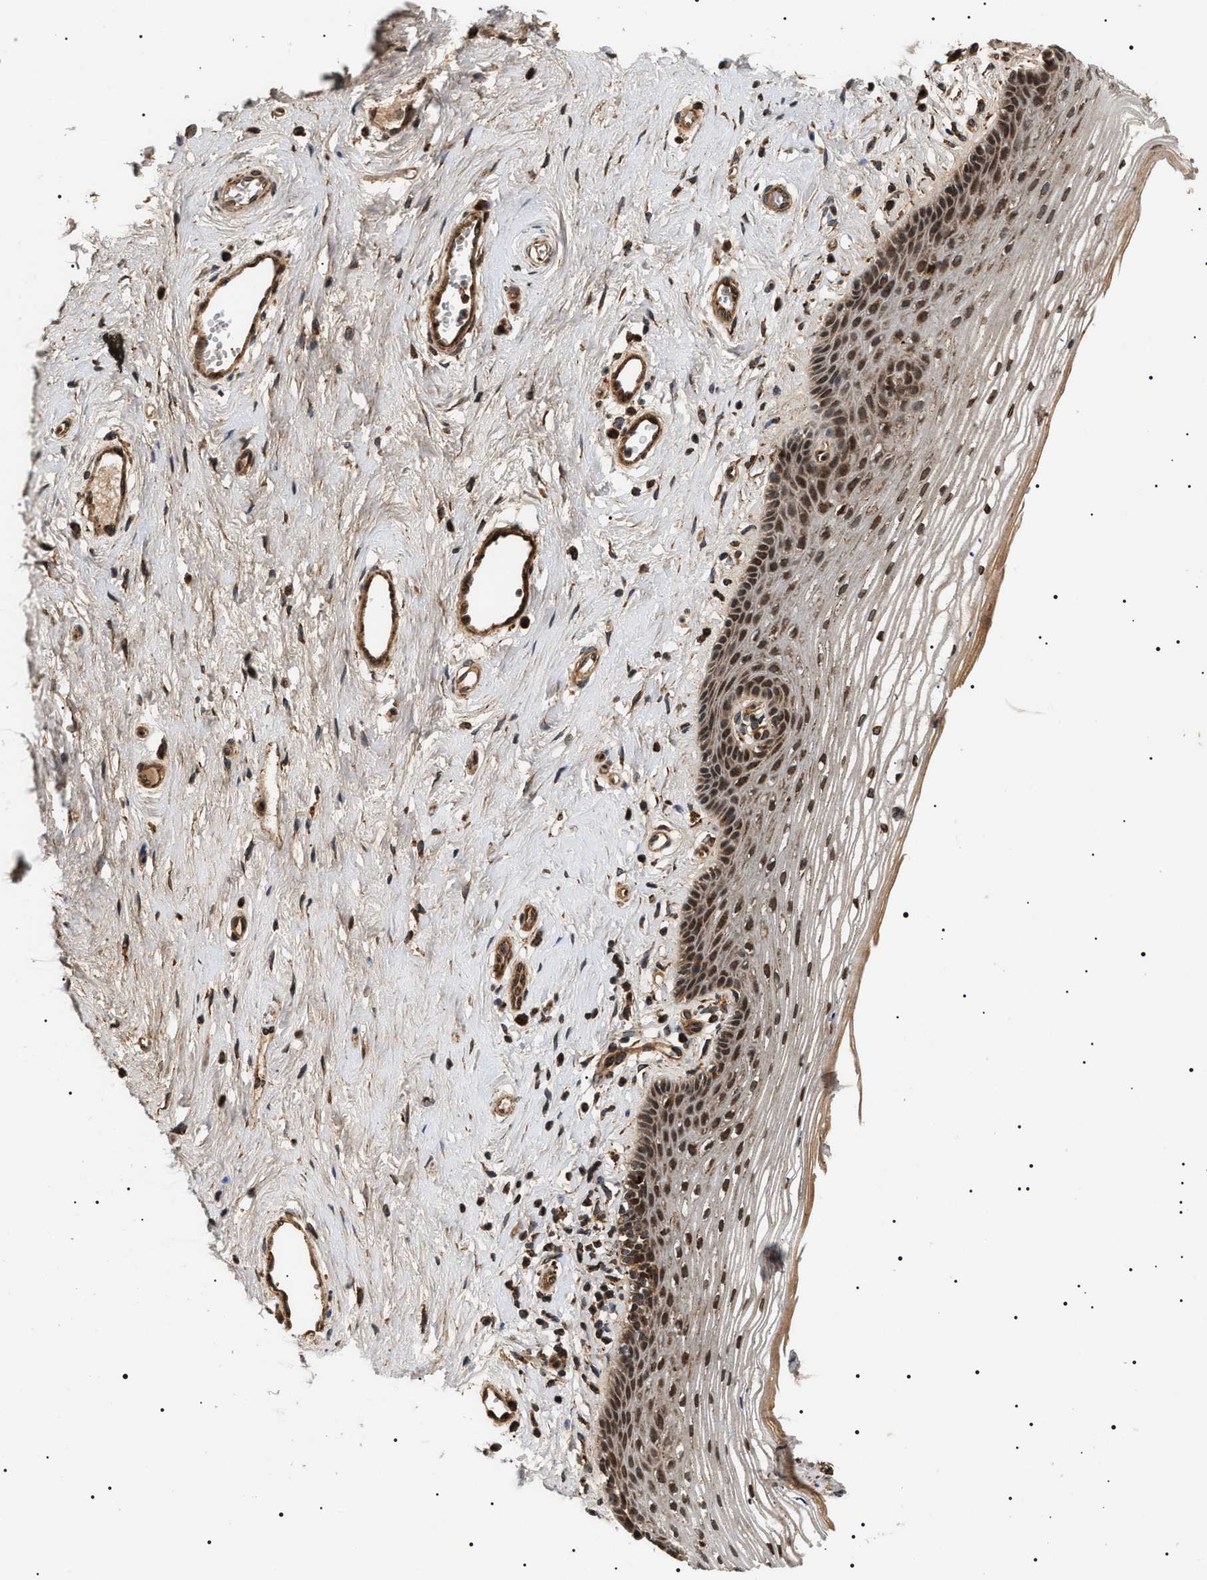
{"staining": {"intensity": "strong", "quantity": ">75%", "location": "nuclear"}, "tissue": "vagina", "cell_type": "Squamous epithelial cells", "image_type": "normal", "snomed": [{"axis": "morphology", "description": "Normal tissue, NOS"}, {"axis": "topography", "description": "Vagina"}], "caption": "DAB (3,3'-diaminobenzidine) immunohistochemical staining of unremarkable vagina shows strong nuclear protein staining in about >75% of squamous epithelial cells. Using DAB (brown) and hematoxylin (blue) stains, captured at high magnification using brightfield microscopy.", "gene": "ZBTB26", "patient": {"sex": "female", "age": 46}}